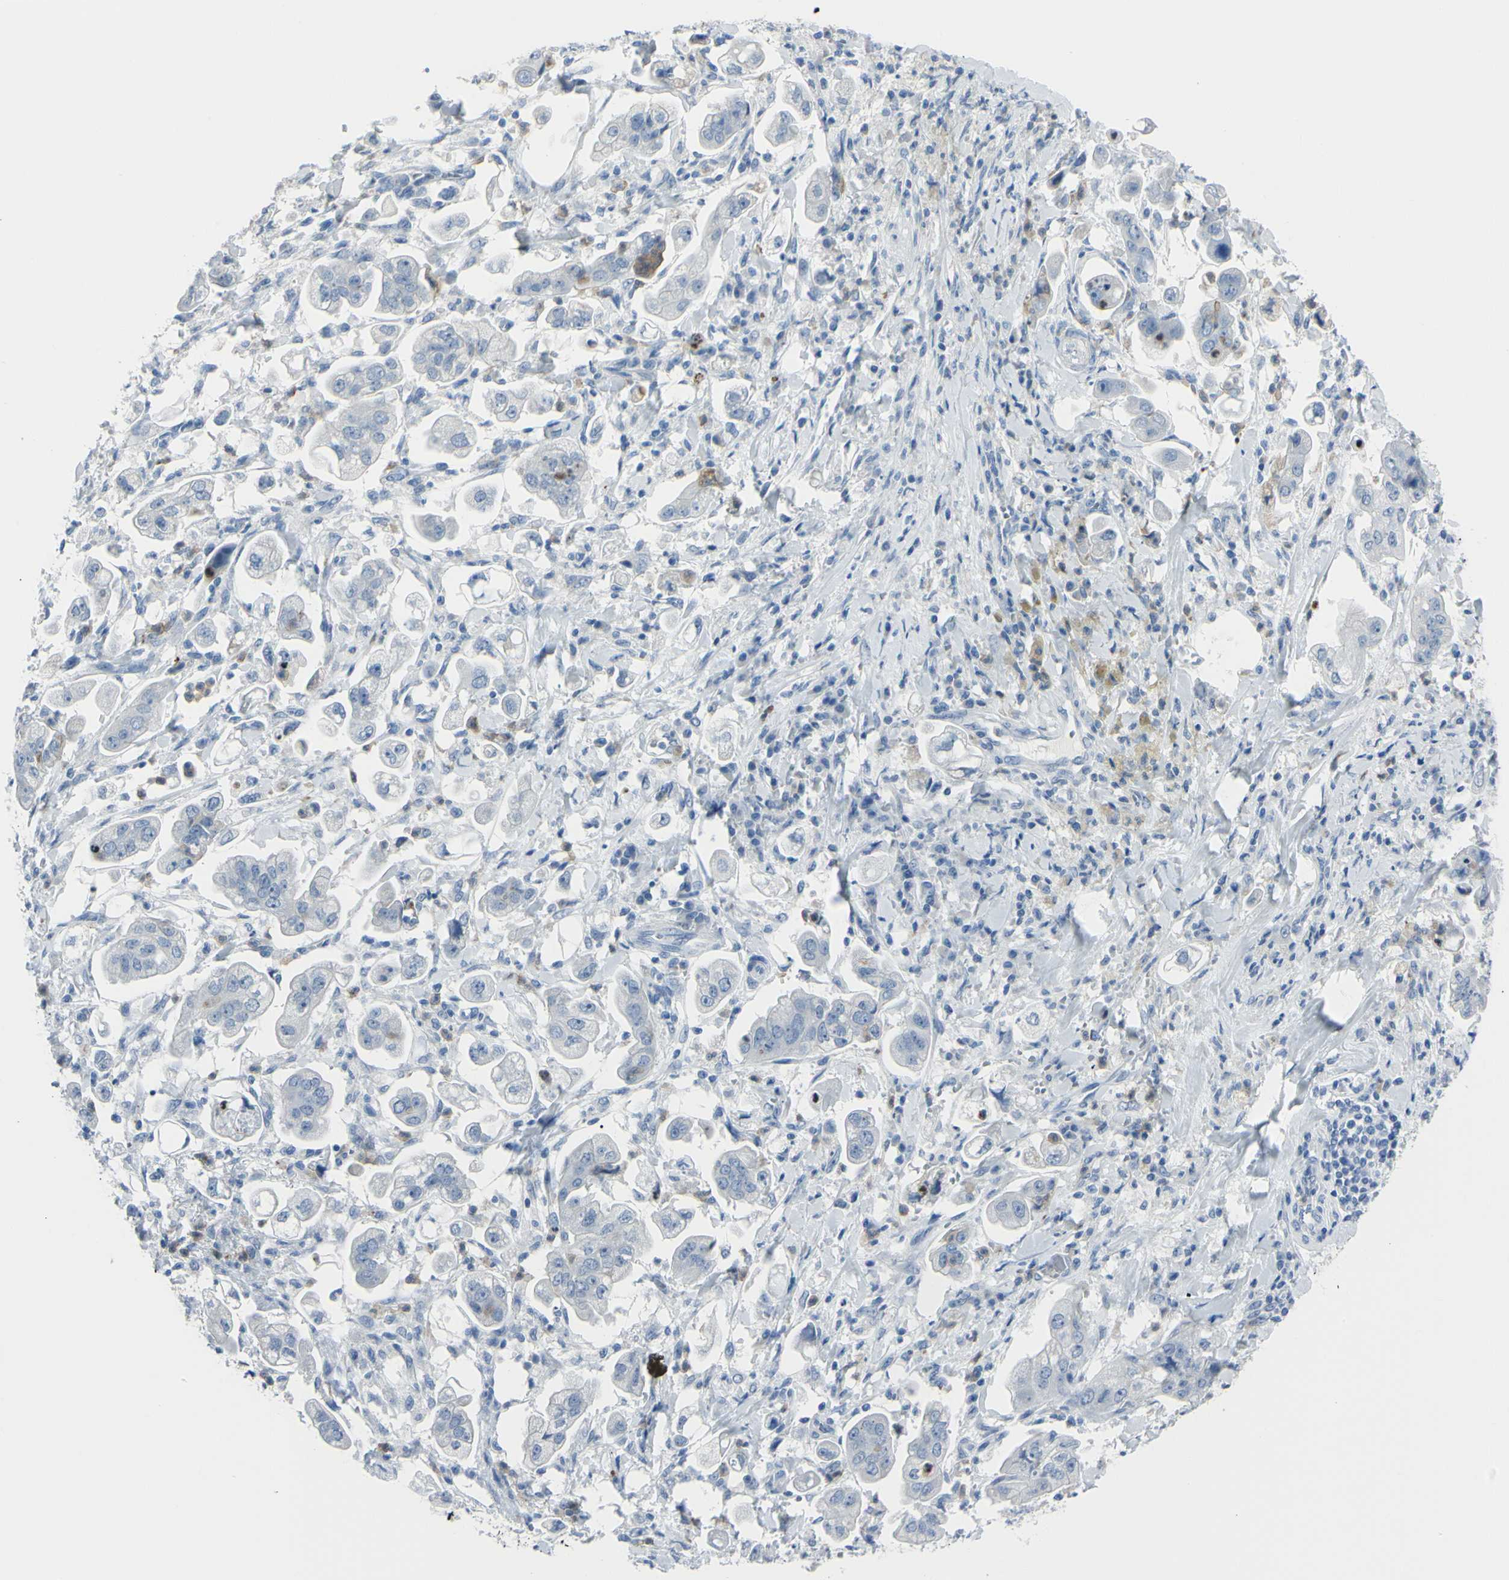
{"staining": {"intensity": "negative", "quantity": "none", "location": "none"}, "tissue": "stomach cancer", "cell_type": "Tumor cells", "image_type": "cancer", "snomed": [{"axis": "morphology", "description": "Adenocarcinoma, NOS"}, {"axis": "topography", "description": "Stomach"}], "caption": "Stomach cancer (adenocarcinoma) was stained to show a protein in brown. There is no significant positivity in tumor cells.", "gene": "ZNF557", "patient": {"sex": "male", "age": 62}}